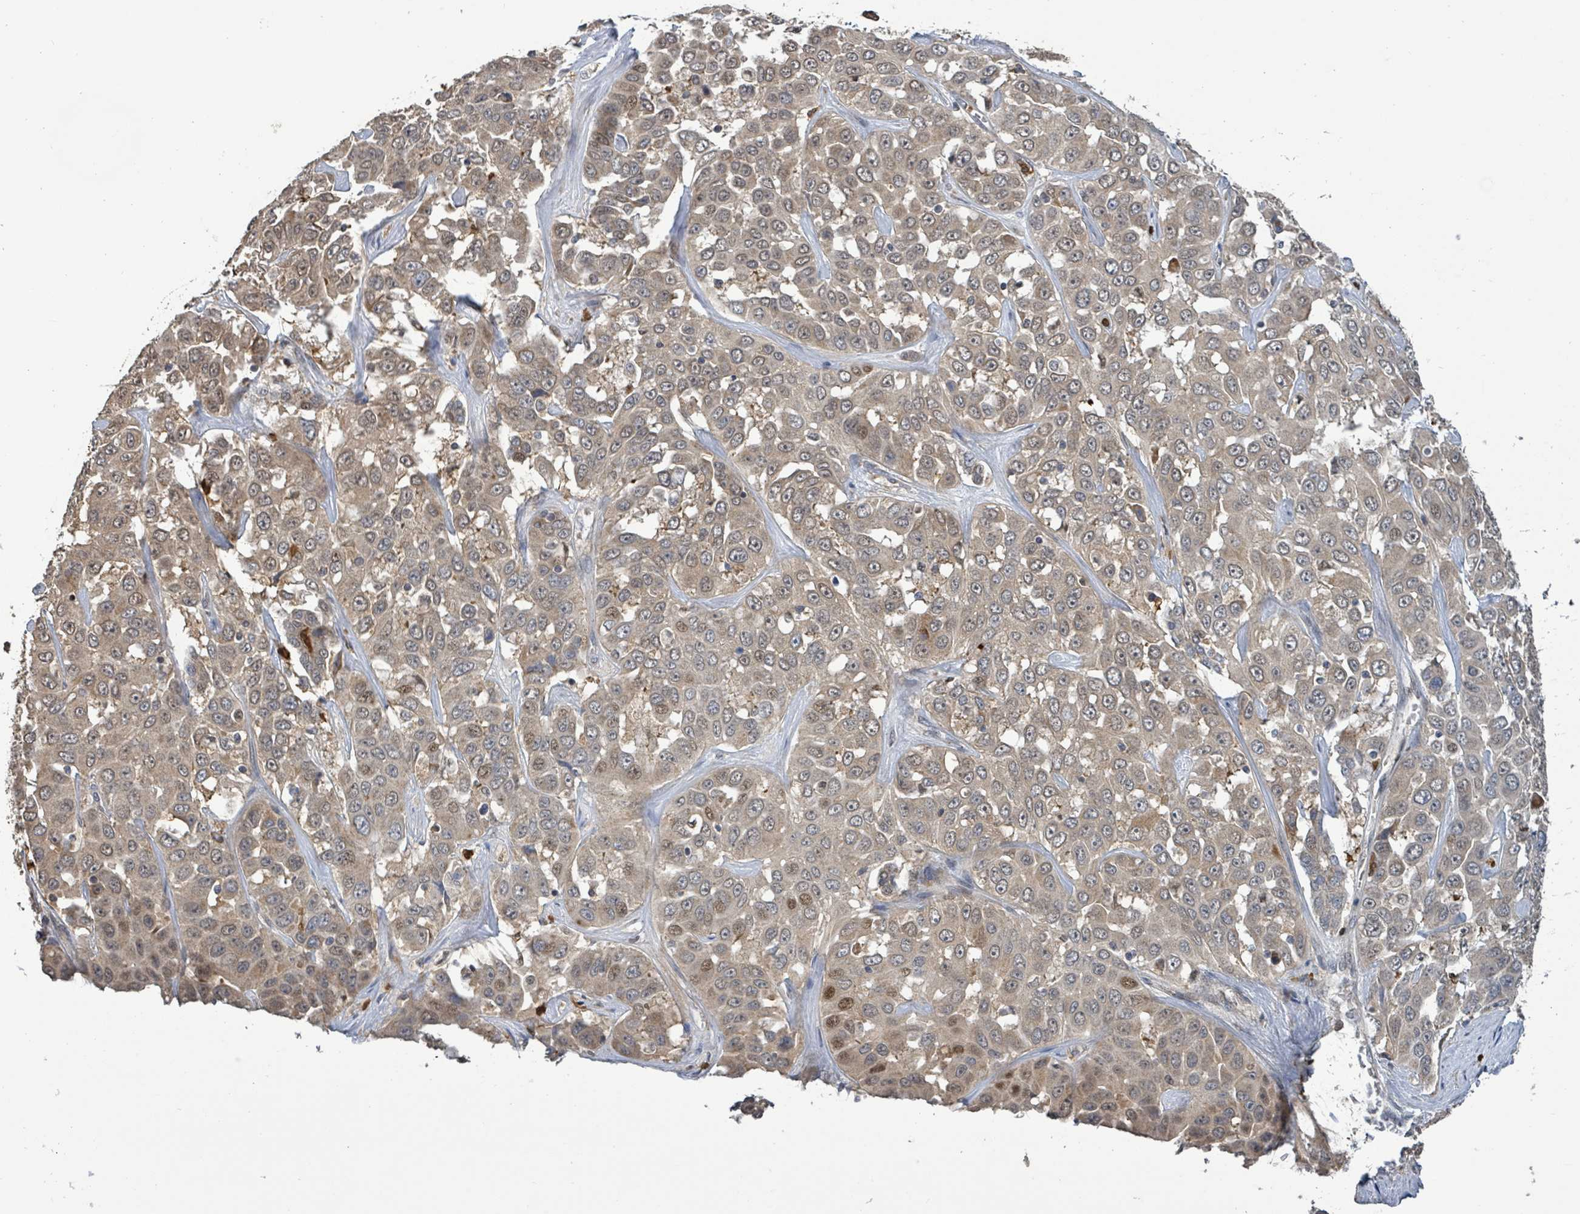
{"staining": {"intensity": "weak", "quantity": ">75%", "location": "cytoplasmic/membranous,nuclear"}, "tissue": "liver cancer", "cell_type": "Tumor cells", "image_type": "cancer", "snomed": [{"axis": "morphology", "description": "Cholangiocarcinoma"}, {"axis": "topography", "description": "Liver"}], "caption": "The micrograph exhibits staining of liver cancer (cholangiocarcinoma), revealing weak cytoplasmic/membranous and nuclear protein expression (brown color) within tumor cells.", "gene": "COQ6", "patient": {"sex": "female", "age": 52}}